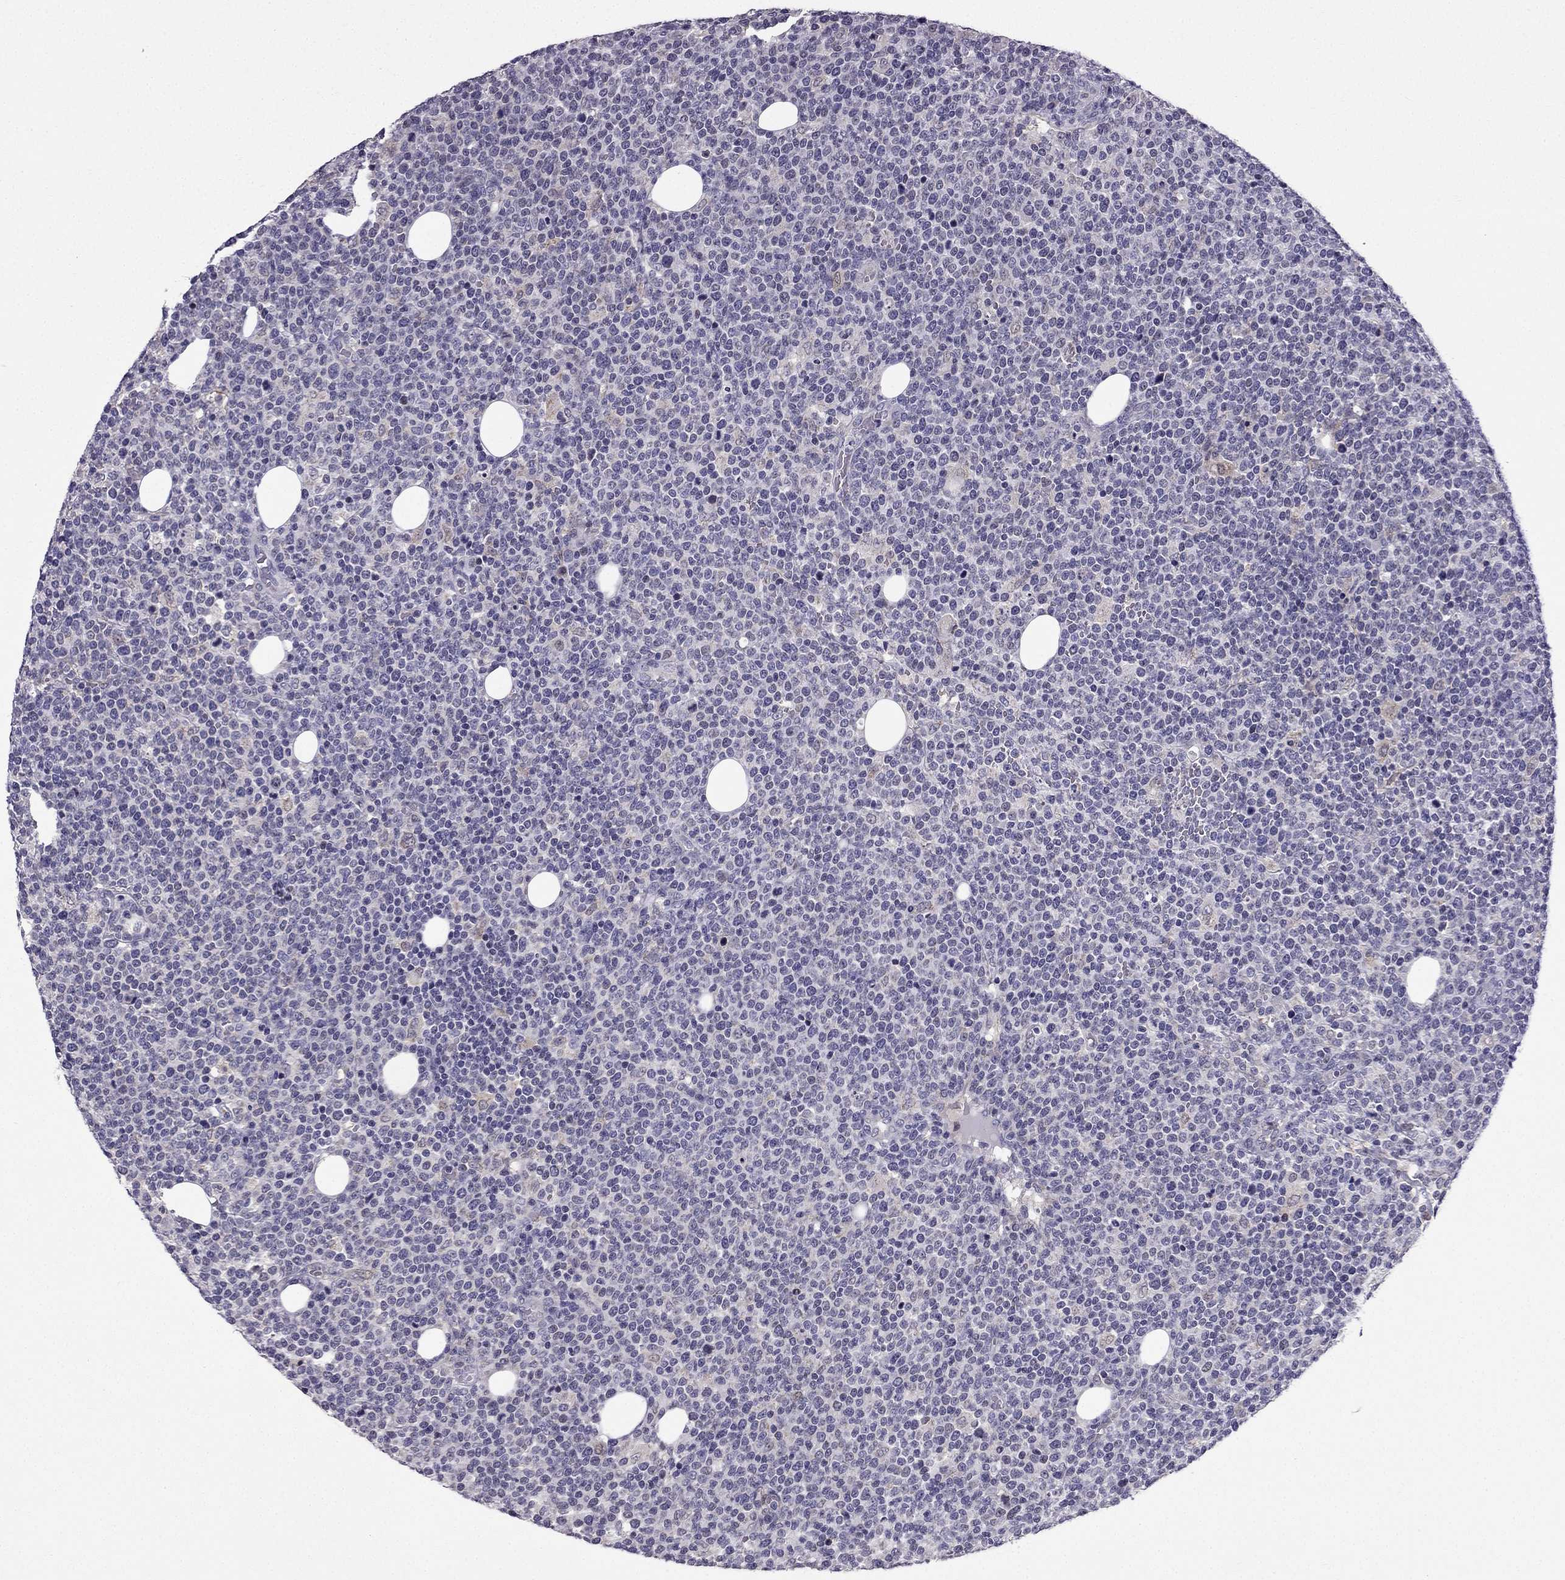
{"staining": {"intensity": "negative", "quantity": "none", "location": "none"}, "tissue": "lymphoma", "cell_type": "Tumor cells", "image_type": "cancer", "snomed": [{"axis": "morphology", "description": "Malignant lymphoma, non-Hodgkin's type, High grade"}, {"axis": "topography", "description": "Lymph node"}], "caption": "Micrograph shows no significant protein expression in tumor cells of lymphoma. (DAB (3,3'-diaminobenzidine) IHC with hematoxylin counter stain).", "gene": "SLC6A2", "patient": {"sex": "male", "age": 61}}